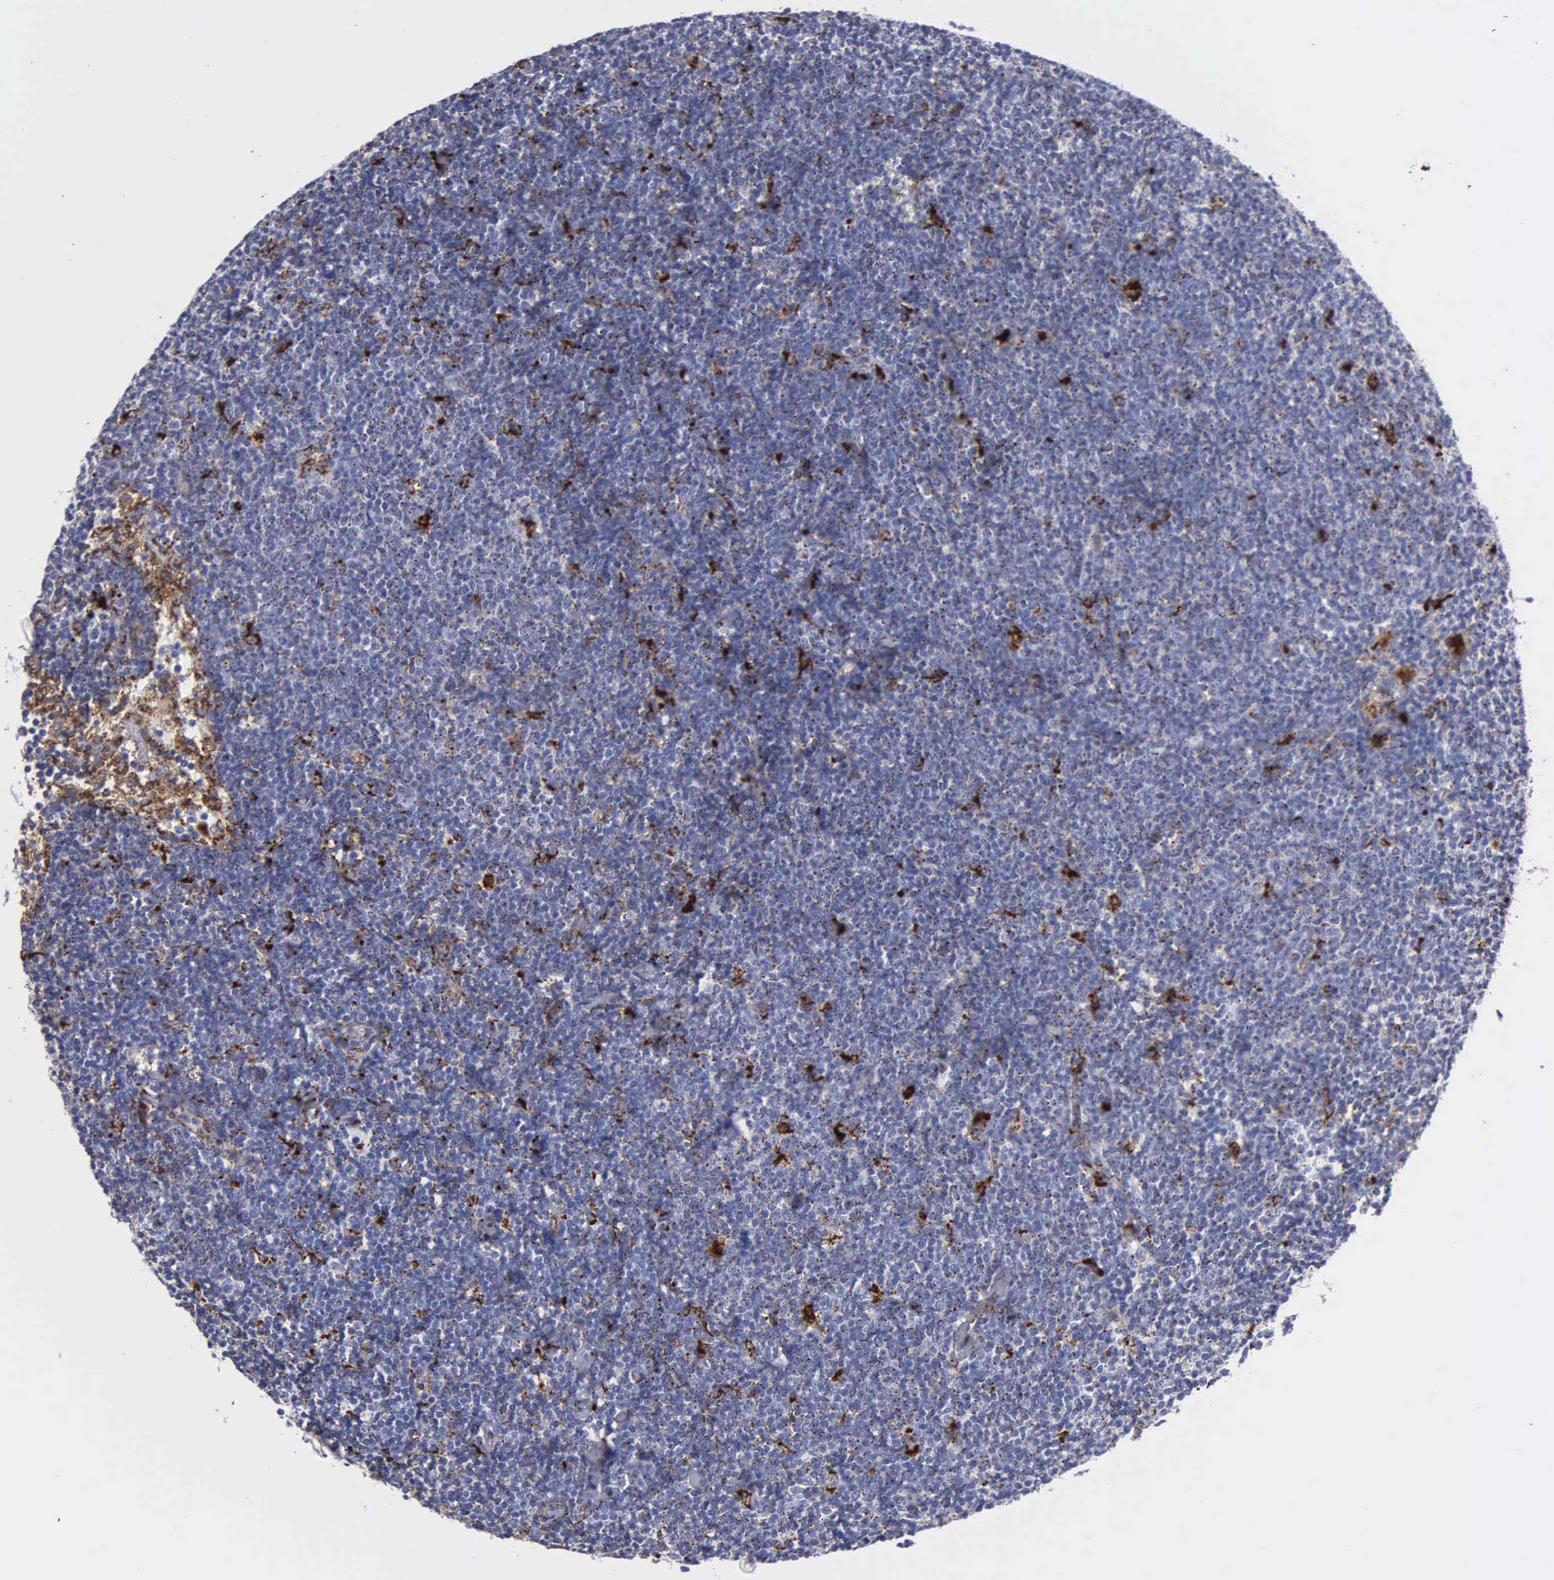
{"staining": {"intensity": "negative", "quantity": "none", "location": "none"}, "tissue": "lymphoma", "cell_type": "Tumor cells", "image_type": "cancer", "snomed": [{"axis": "morphology", "description": "Malignant lymphoma, non-Hodgkin's type, Low grade"}, {"axis": "topography", "description": "Lymph node"}], "caption": "Tumor cells are negative for brown protein staining in lymphoma.", "gene": "CTSH", "patient": {"sex": "male", "age": 65}}